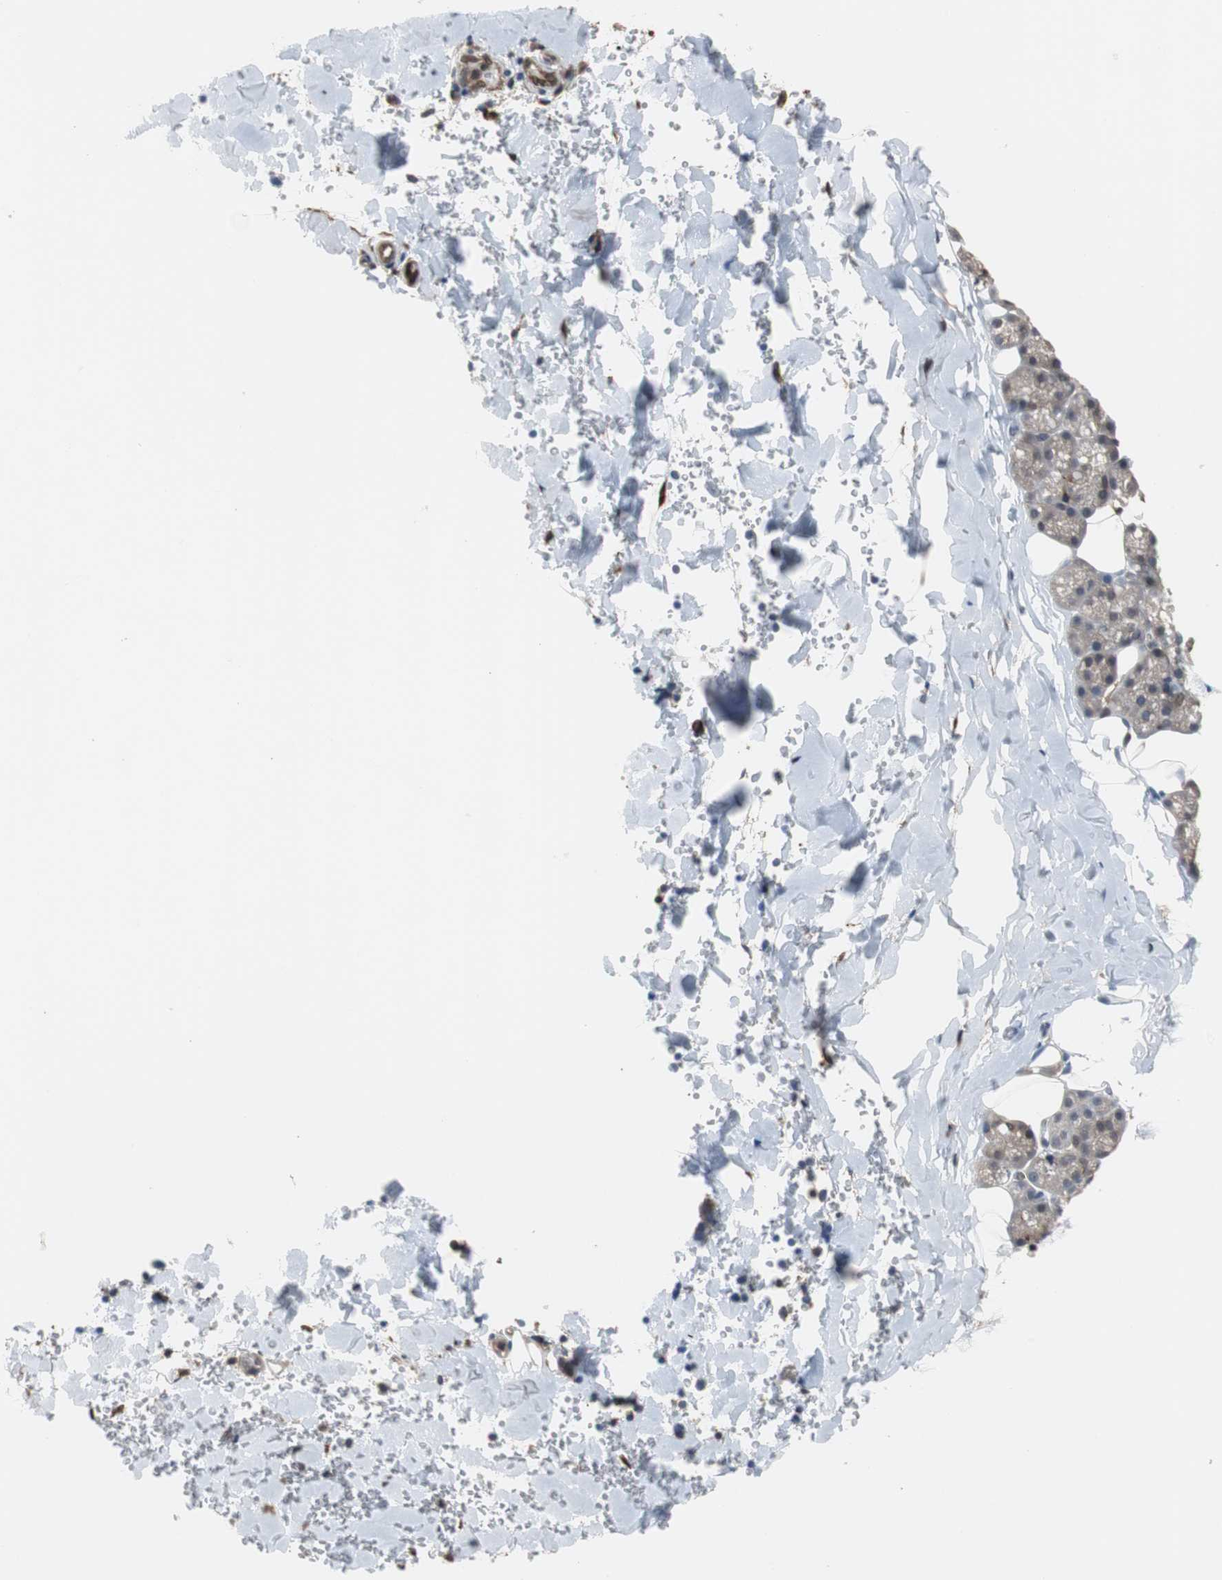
{"staining": {"intensity": "weak", "quantity": "<25%", "location": "cytoplasmic/membranous"}, "tissue": "salivary gland", "cell_type": "Glandular cells", "image_type": "normal", "snomed": [{"axis": "morphology", "description": "Normal tissue, NOS"}, {"axis": "topography", "description": "Lymph node"}, {"axis": "topography", "description": "Salivary gland"}], "caption": "A high-resolution photomicrograph shows immunohistochemistry staining of benign salivary gland, which displays no significant expression in glandular cells.", "gene": "ANXA4", "patient": {"sex": "male", "age": 8}}